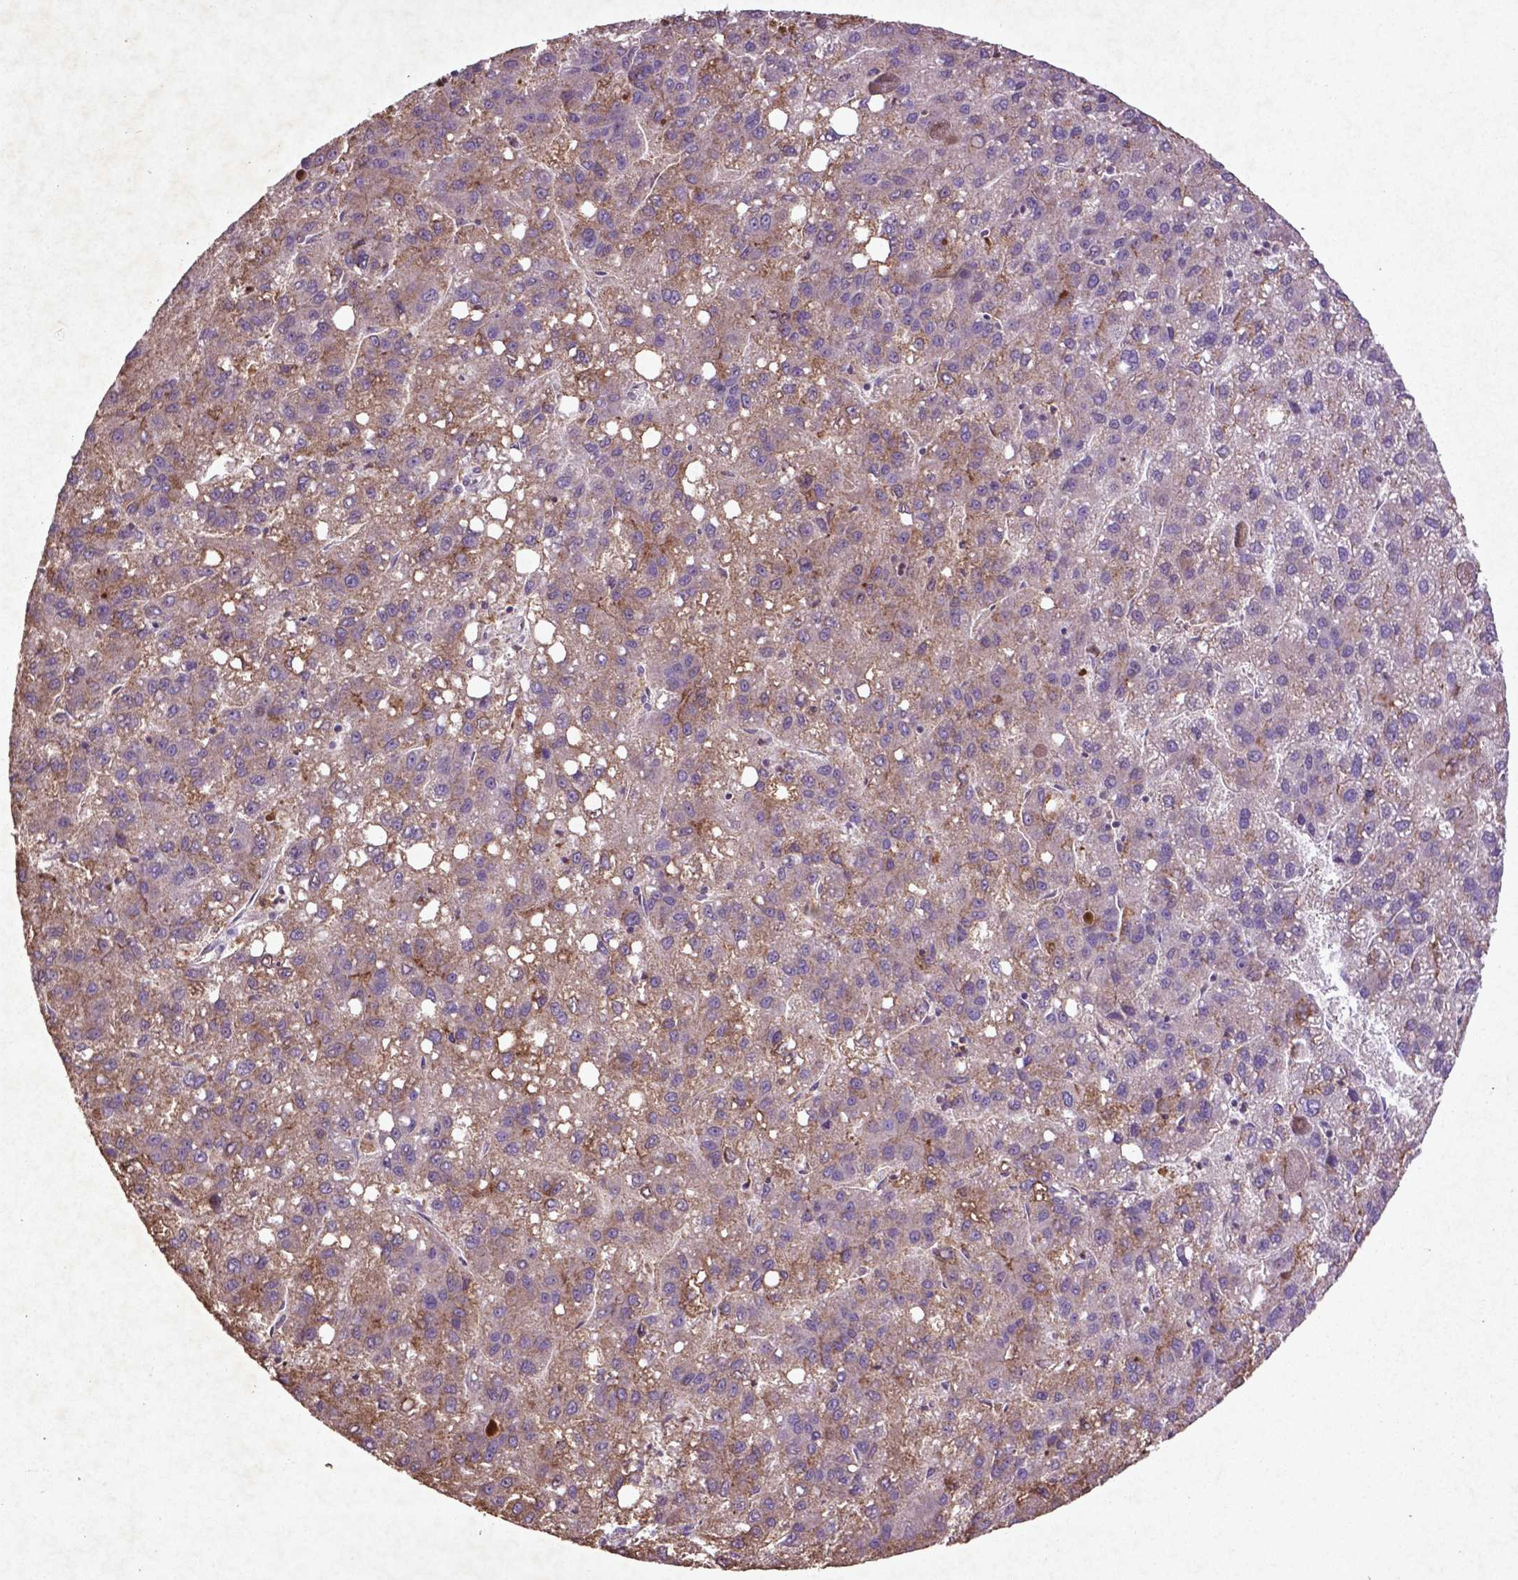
{"staining": {"intensity": "weak", "quantity": "<25%", "location": "cytoplasmic/membranous"}, "tissue": "liver cancer", "cell_type": "Tumor cells", "image_type": "cancer", "snomed": [{"axis": "morphology", "description": "Carcinoma, Hepatocellular, NOS"}, {"axis": "topography", "description": "Liver"}], "caption": "IHC image of liver hepatocellular carcinoma stained for a protein (brown), which shows no expression in tumor cells.", "gene": "MTOR", "patient": {"sex": "female", "age": 82}}